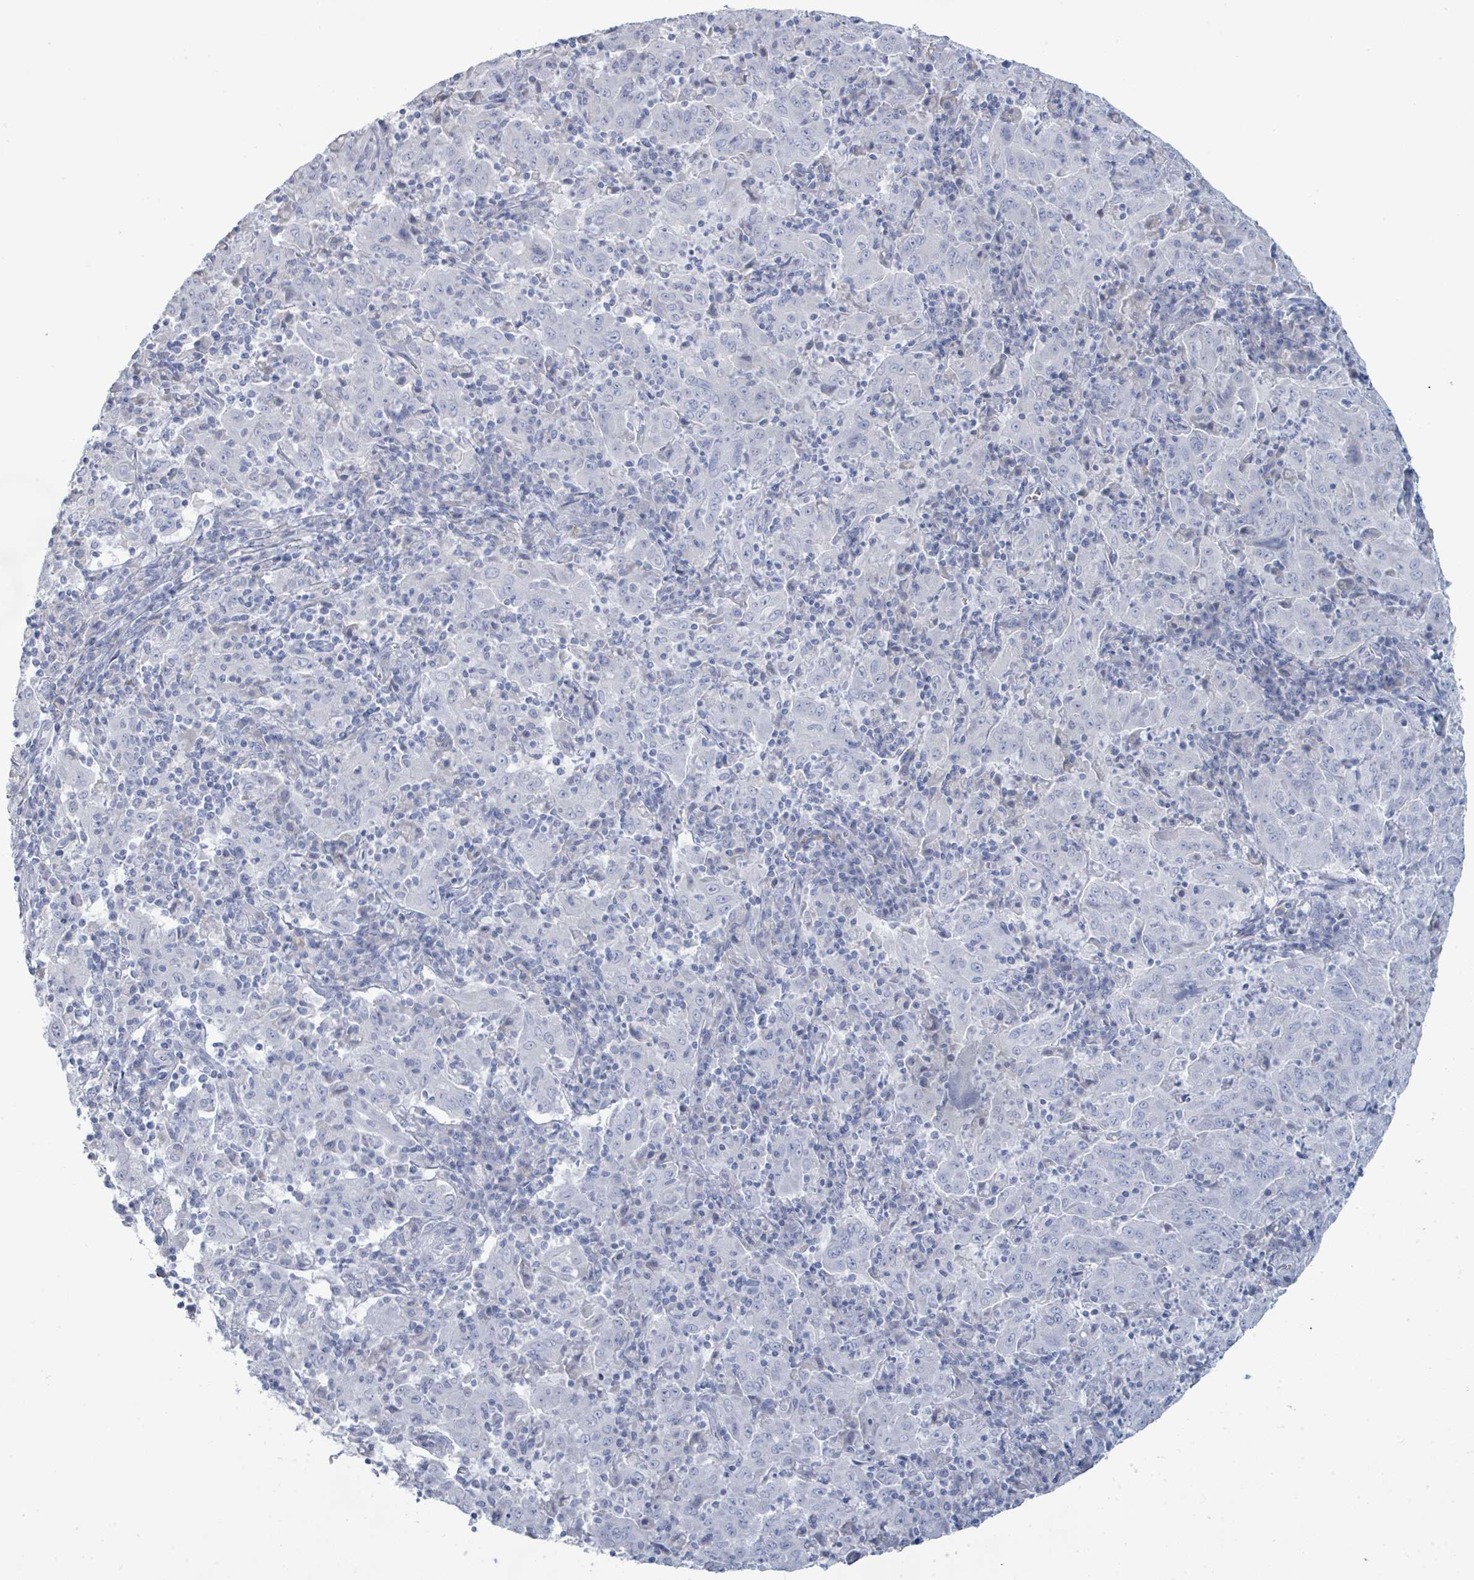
{"staining": {"intensity": "negative", "quantity": "none", "location": "none"}, "tissue": "pancreatic cancer", "cell_type": "Tumor cells", "image_type": "cancer", "snomed": [{"axis": "morphology", "description": "Adenocarcinoma, NOS"}, {"axis": "topography", "description": "Pancreas"}], "caption": "Immunohistochemistry (IHC) of adenocarcinoma (pancreatic) shows no positivity in tumor cells.", "gene": "PGA3", "patient": {"sex": "male", "age": 63}}